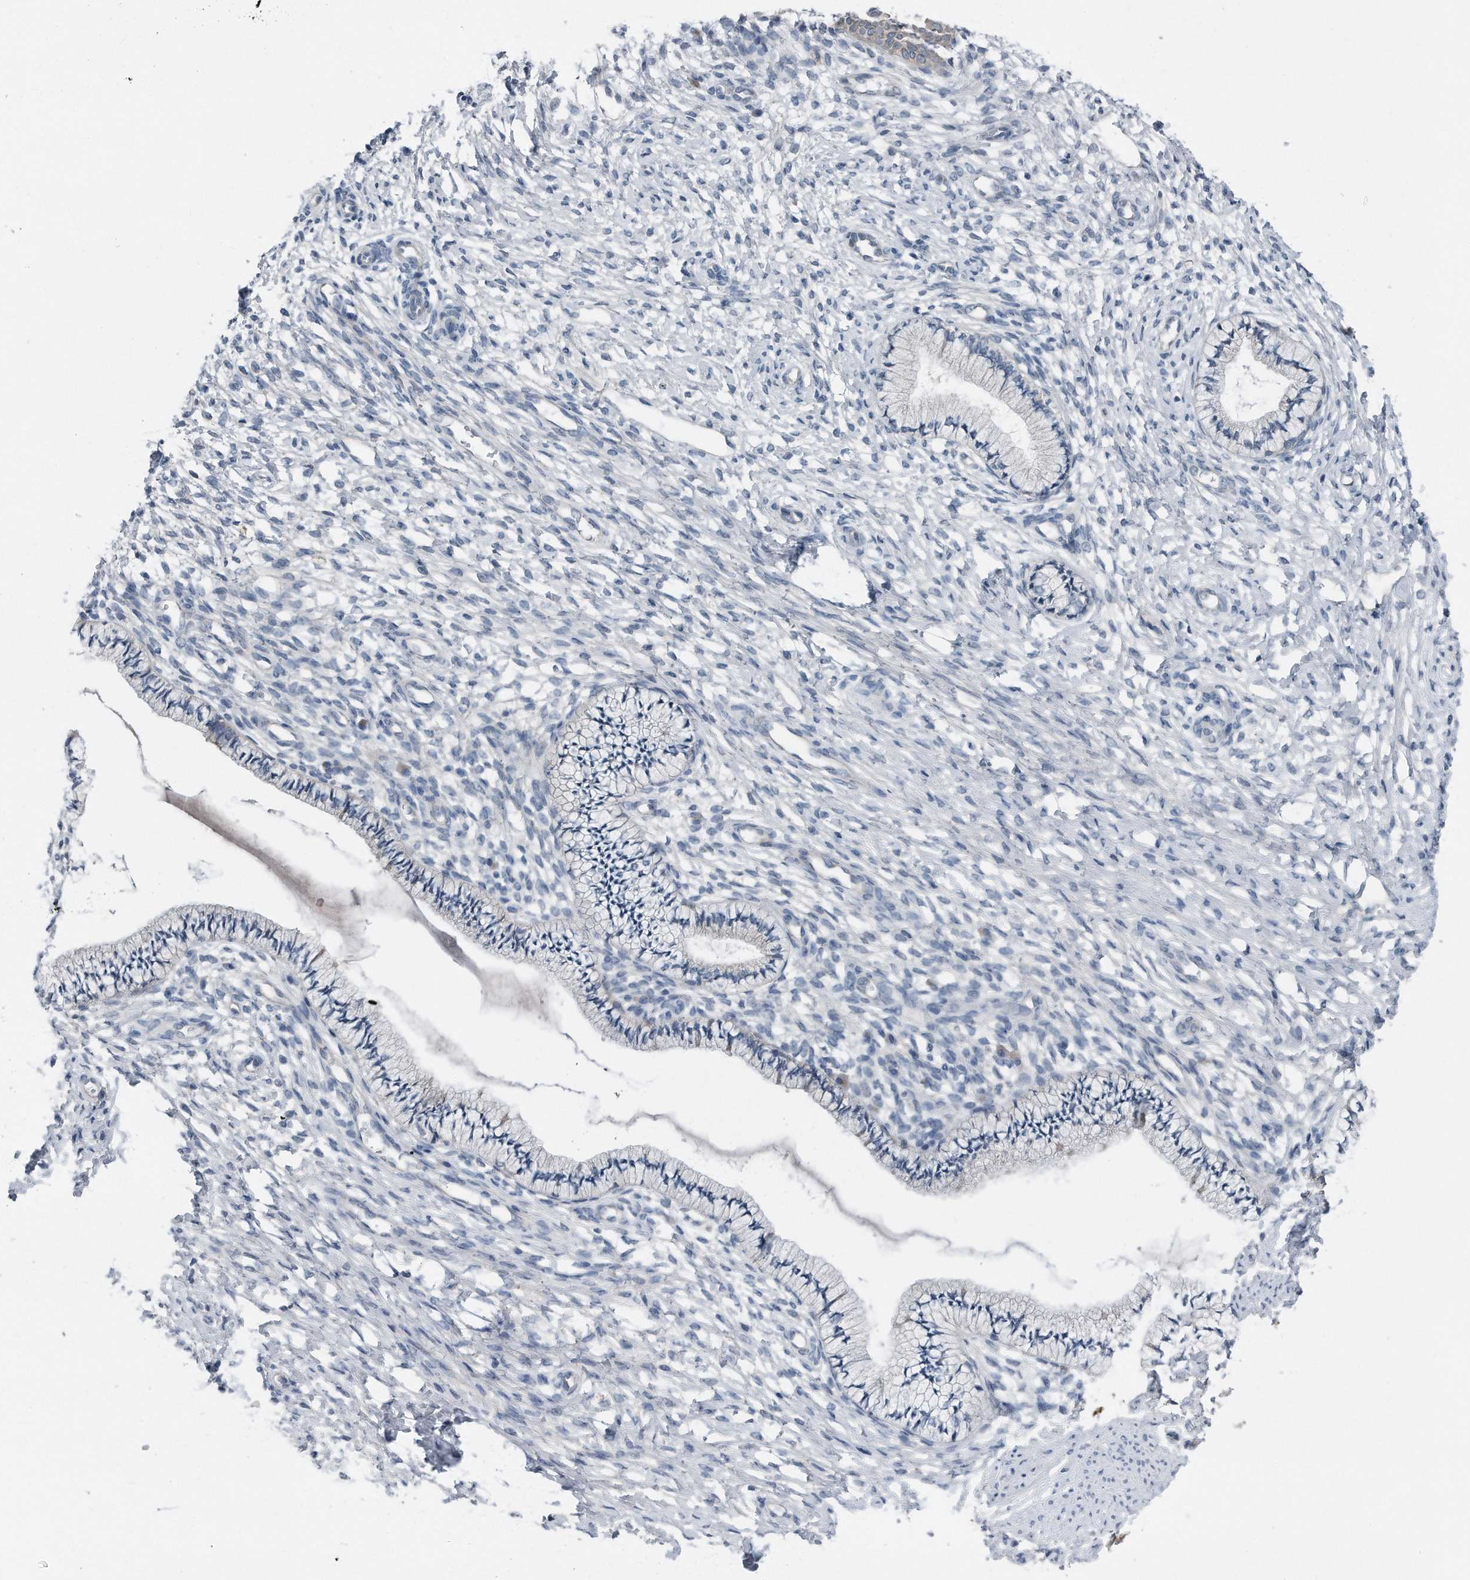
{"staining": {"intensity": "negative", "quantity": "none", "location": "none"}, "tissue": "cervix", "cell_type": "Glandular cells", "image_type": "normal", "snomed": [{"axis": "morphology", "description": "Normal tissue, NOS"}, {"axis": "topography", "description": "Cervix"}], "caption": "Immunohistochemical staining of normal cervix reveals no significant positivity in glandular cells.", "gene": "YRDC", "patient": {"sex": "female", "age": 36}}